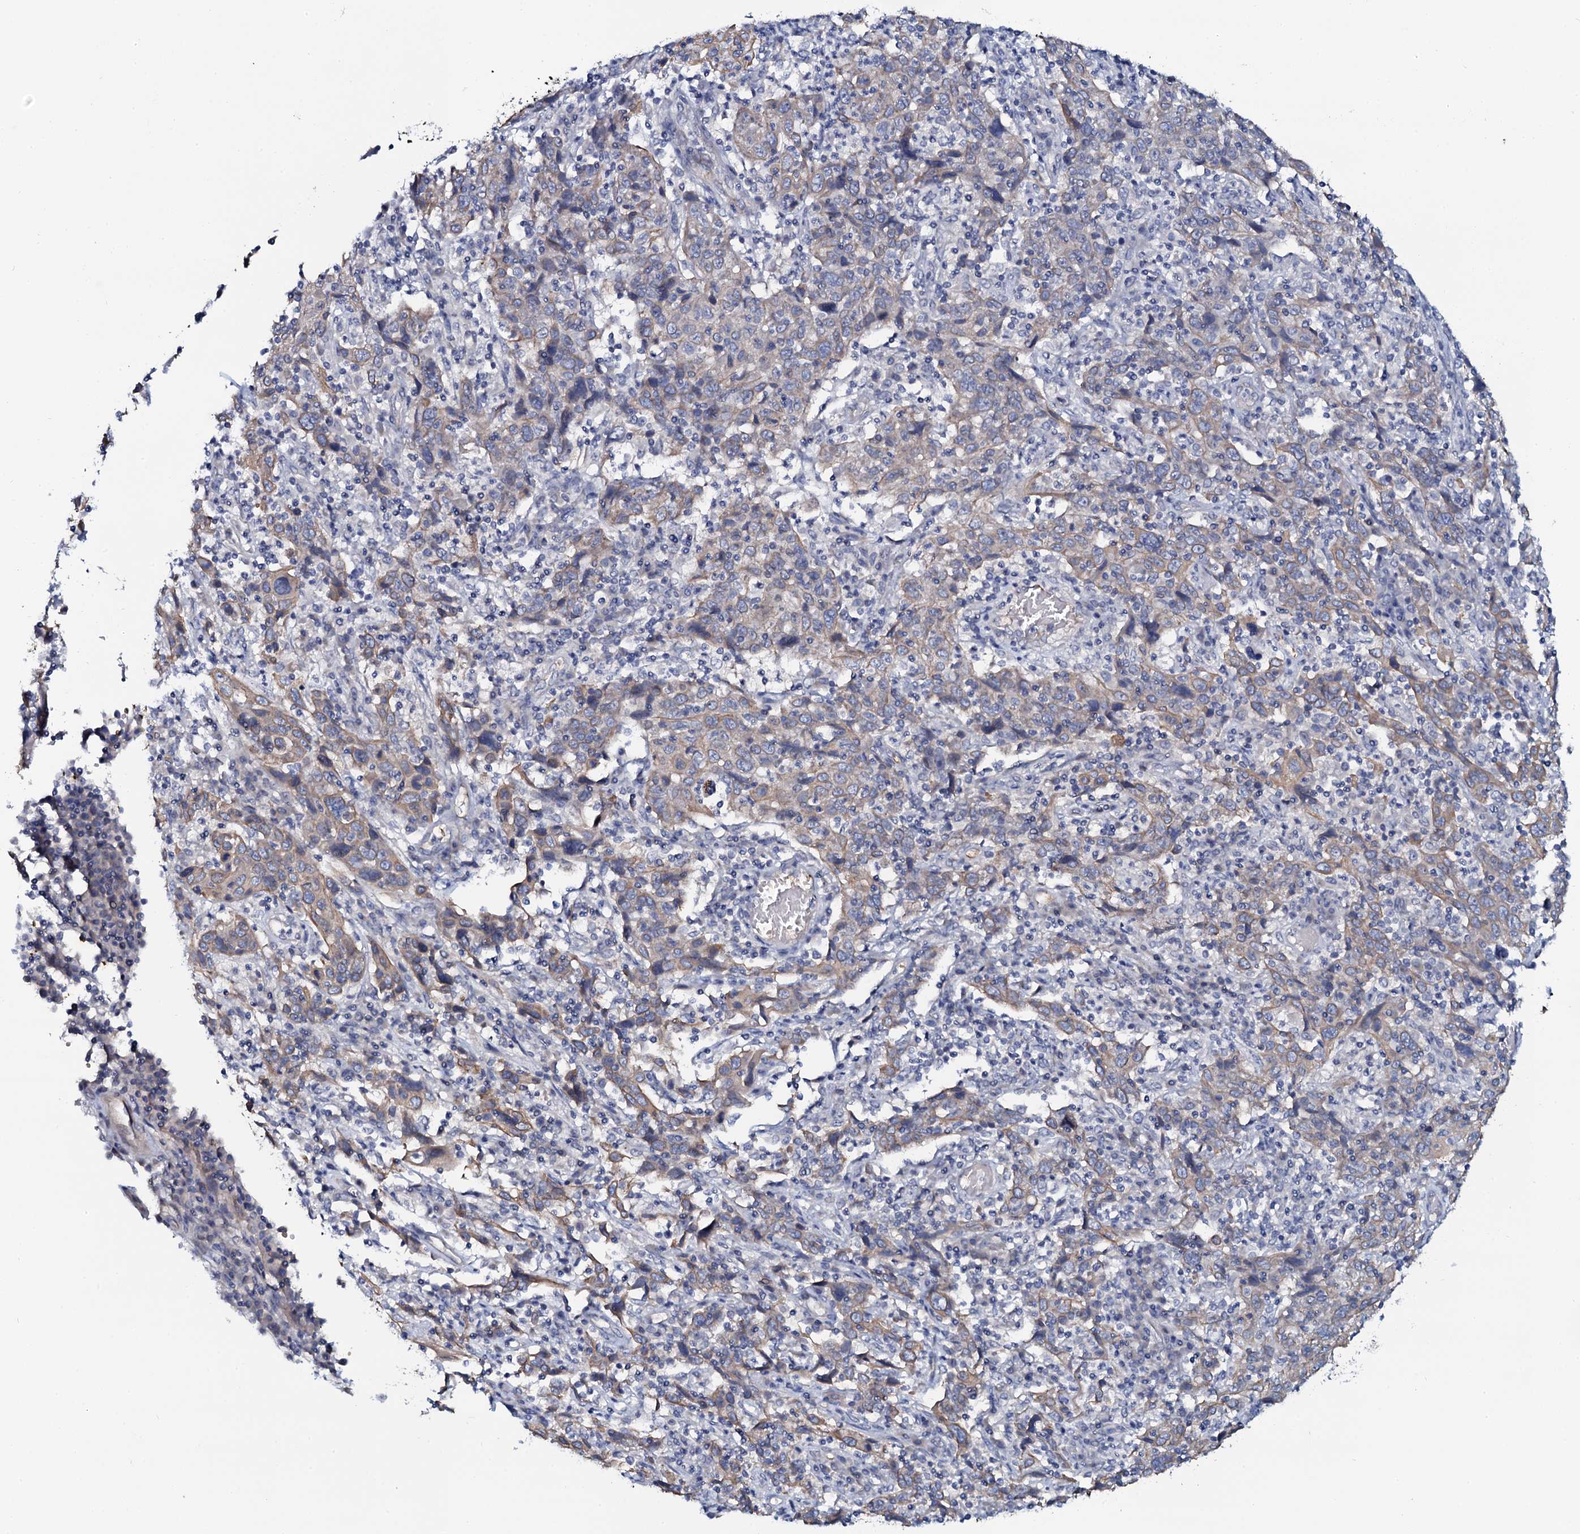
{"staining": {"intensity": "weak", "quantity": "25%-75%", "location": "cytoplasmic/membranous"}, "tissue": "cervical cancer", "cell_type": "Tumor cells", "image_type": "cancer", "snomed": [{"axis": "morphology", "description": "Squamous cell carcinoma, NOS"}, {"axis": "topography", "description": "Cervix"}], "caption": "Cervical cancer stained with a brown dye demonstrates weak cytoplasmic/membranous positive positivity in about 25%-75% of tumor cells.", "gene": "C10orf88", "patient": {"sex": "female", "age": 46}}